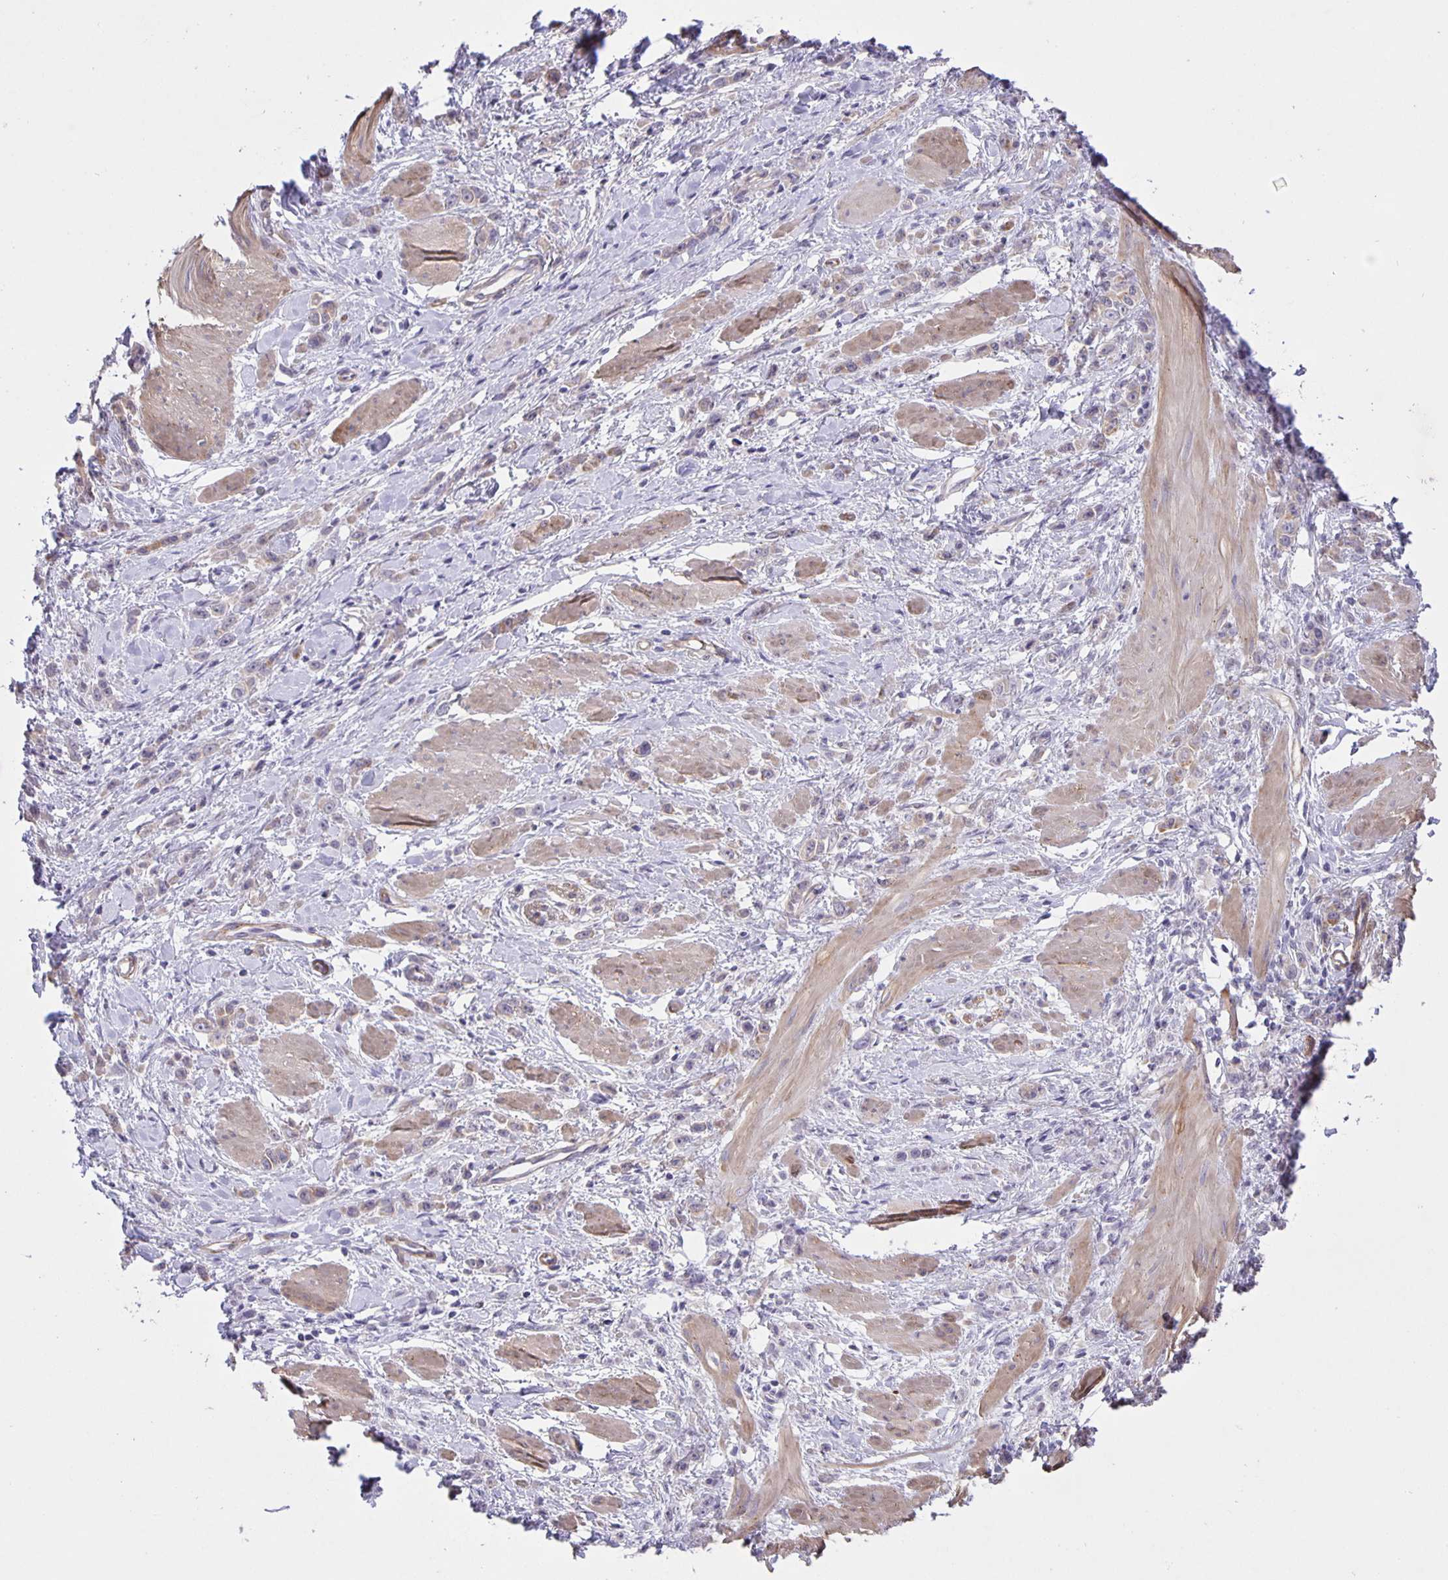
{"staining": {"intensity": "negative", "quantity": "none", "location": "none"}, "tissue": "stomach cancer", "cell_type": "Tumor cells", "image_type": "cancer", "snomed": [{"axis": "morphology", "description": "Adenocarcinoma, NOS"}, {"axis": "topography", "description": "Stomach"}], "caption": "IHC image of stomach cancer (adenocarcinoma) stained for a protein (brown), which reveals no staining in tumor cells.", "gene": "SRCIN1", "patient": {"sex": "male", "age": 47}}